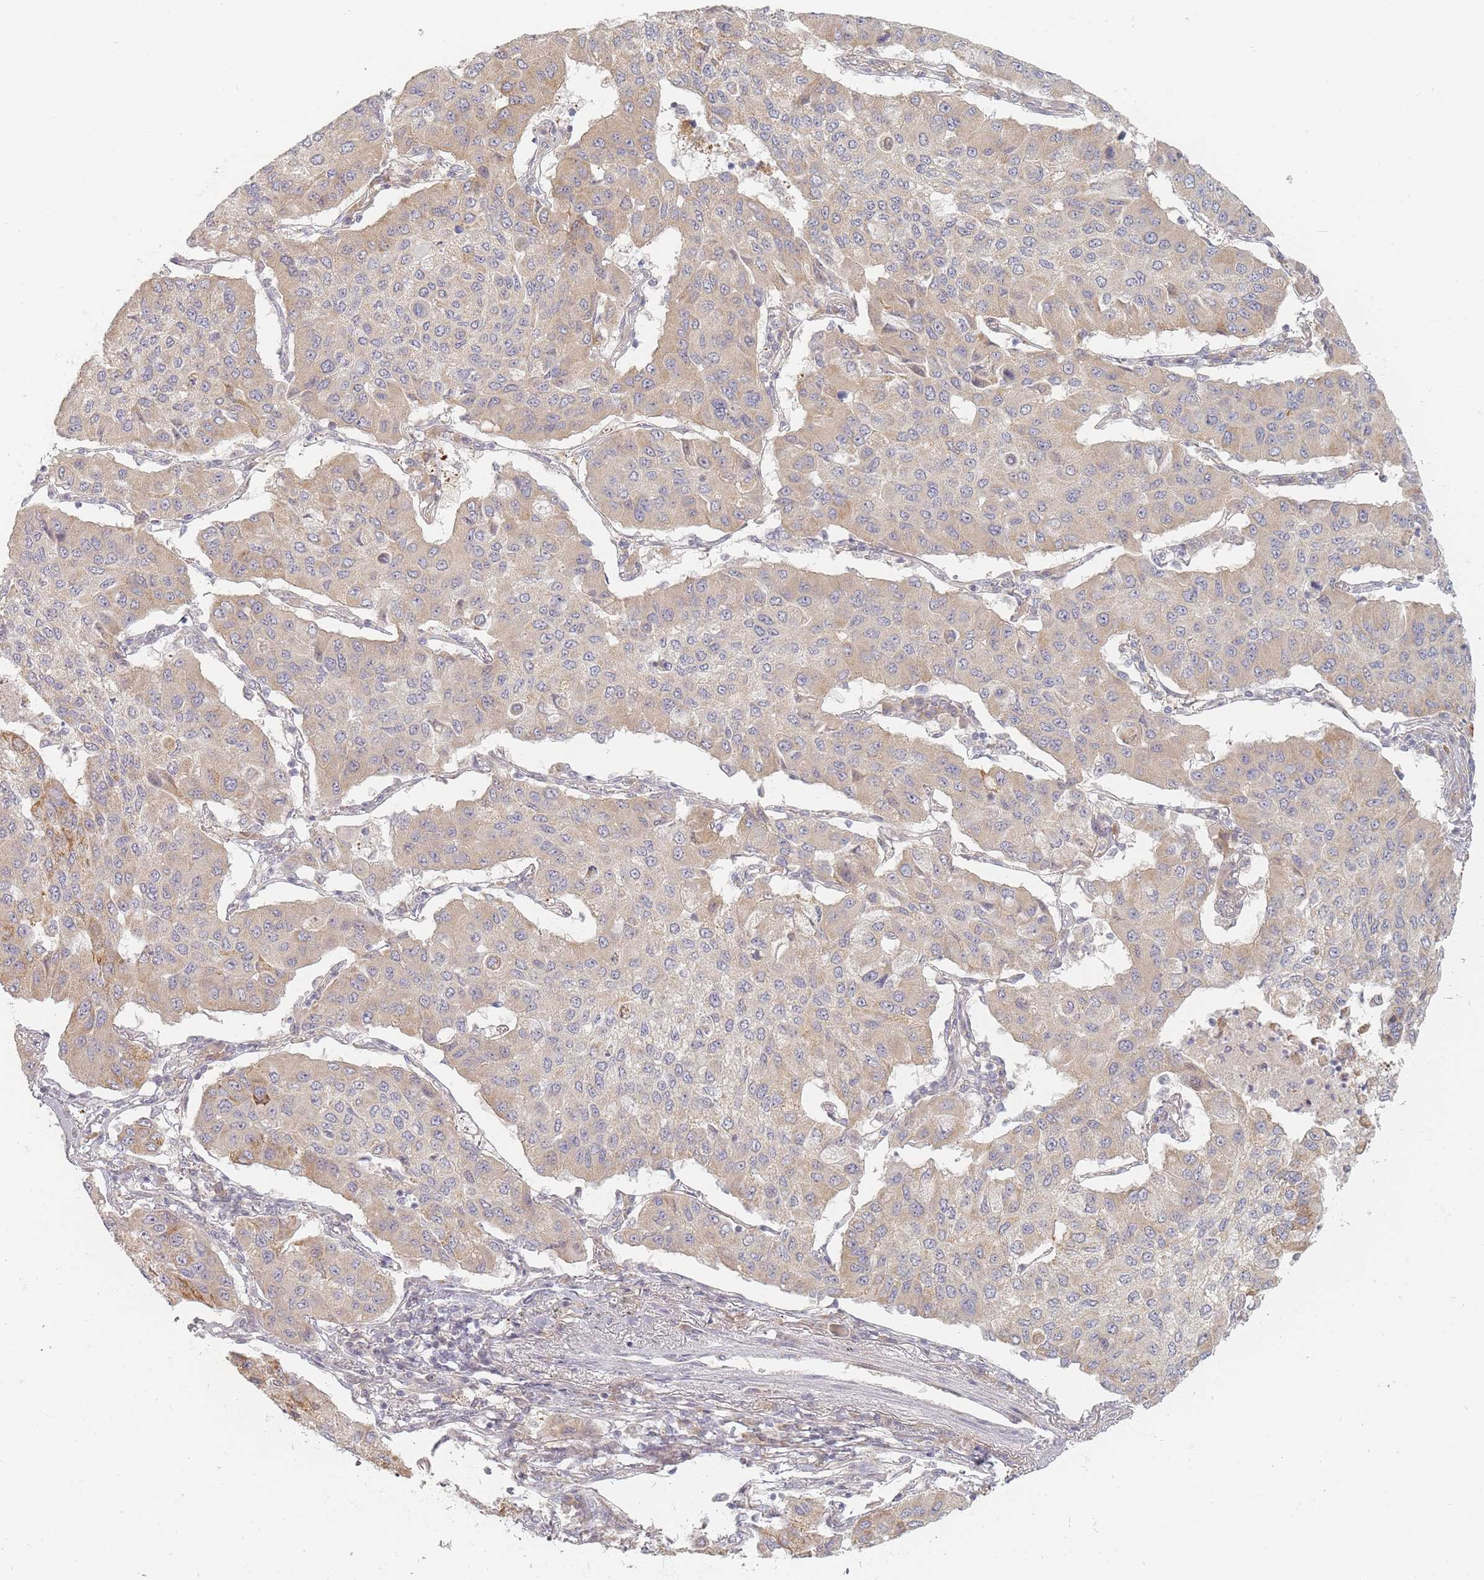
{"staining": {"intensity": "weak", "quantity": ">75%", "location": "cytoplasmic/membranous"}, "tissue": "lung cancer", "cell_type": "Tumor cells", "image_type": "cancer", "snomed": [{"axis": "morphology", "description": "Squamous cell carcinoma, NOS"}, {"axis": "topography", "description": "Lung"}], "caption": "Lung squamous cell carcinoma tissue exhibits weak cytoplasmic/membranous positivity in approximately >75% of tumor cells, visualized by immunohistochemistry.", "gene": "ZKSCAN7", "patient": {"sex": "male", "age": 74}}